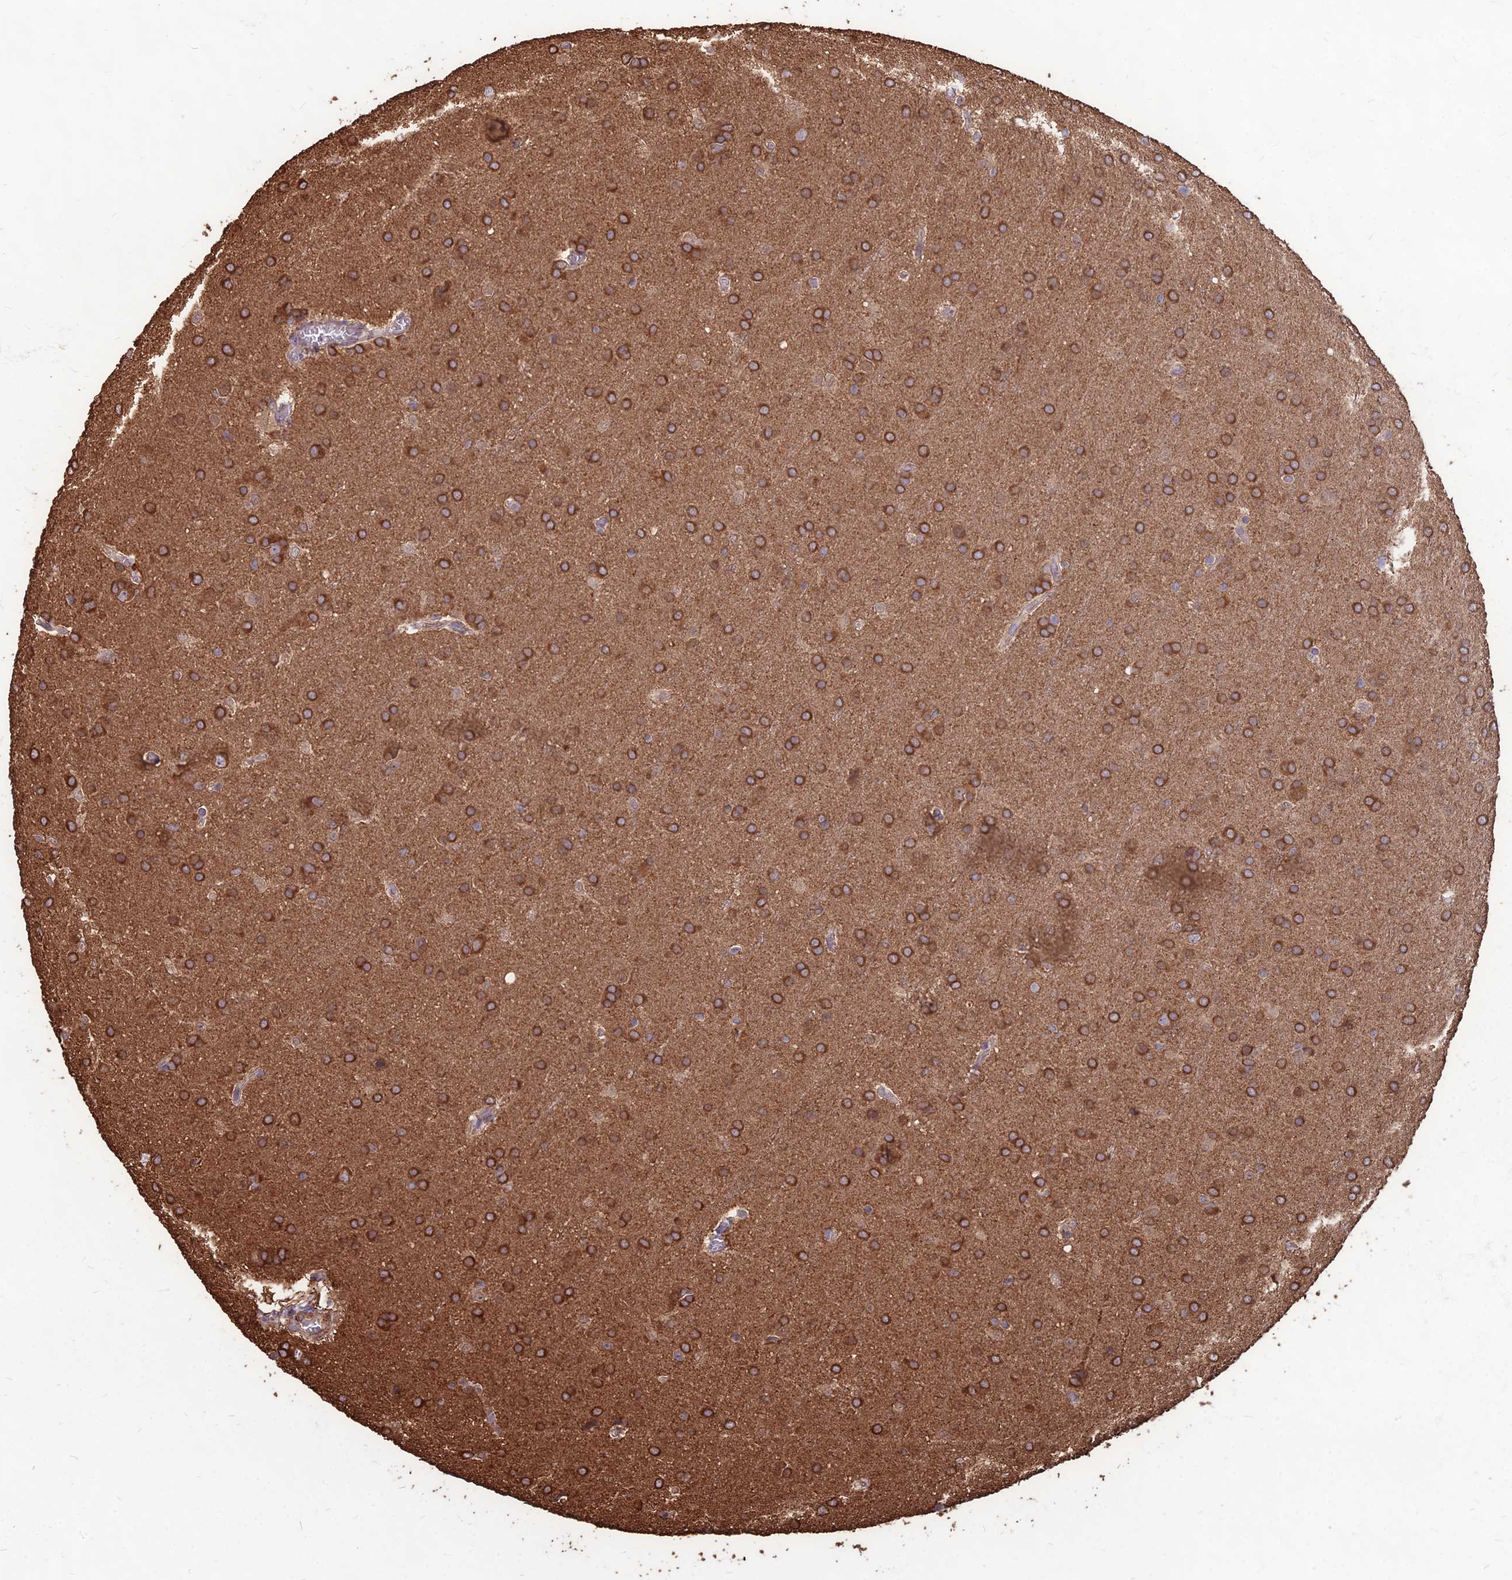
{"staining": {"intensity": "moderate", "quantity": ">75%", "location": "cytoplasmic/membranous"}, "tissue": "glioma", "cell_type": "Tumor cells", "image_type": "cancer", "snomed": [{"axis": "morphology", "description": "Glioma, malignant, Low grade"}, {"axis": "topography", "description": "Brain"}], "caption": "Immunohistochemistry (IHC) image of neoplastic tissue: low-grade glioma (malignant) stained using immunohistochemistry exhibits medium levels of moderate protein expression localized specifically in the cytoplasmic/membranous of tumor cells, appearing as a cytoplasmic/membranous brown color.", "gene": "LSM6", "patient": {"sex": "female", "age": 32}}